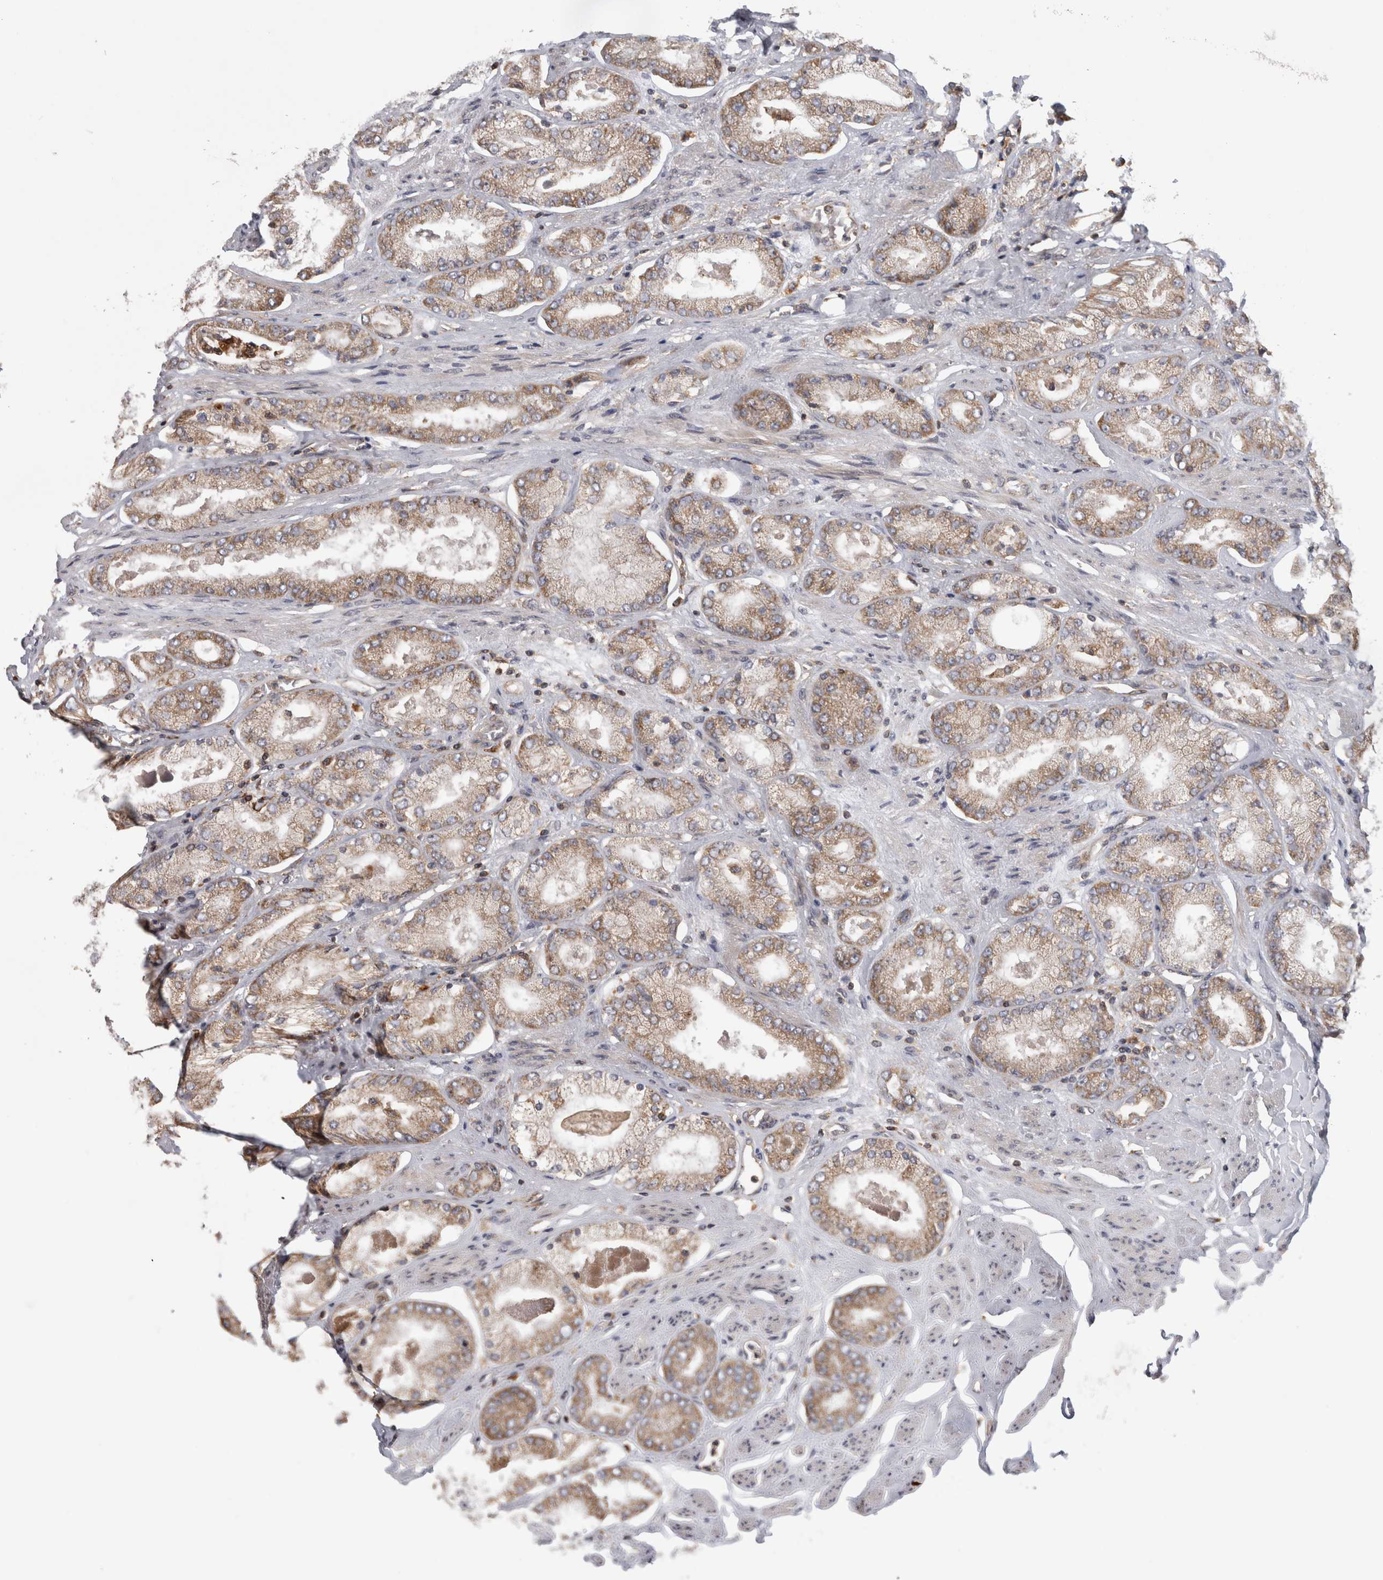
{"staining": {"intensity": "moderate", "quantity": ">75%", "location": "cytoplasmic/membranous"}, "tissue": "prostate cancer", "cell_type": "Tumor cells", "image_type": "cancer", "snomed": [{"axis": "morphology", "description": "Adenocarcinoma, High grade"}, {"axis": "topography", "description": "Prostate"}], "caption": "There is medium levels of moderate cytoplasmic/membranous expression in tumor cells of prostate high-grade adenocarcinoma, as demonstrated by immunohistochemical staining (brown color).", "gene": "GRIK2", "patient": {"sex": "male", "age": 58}}